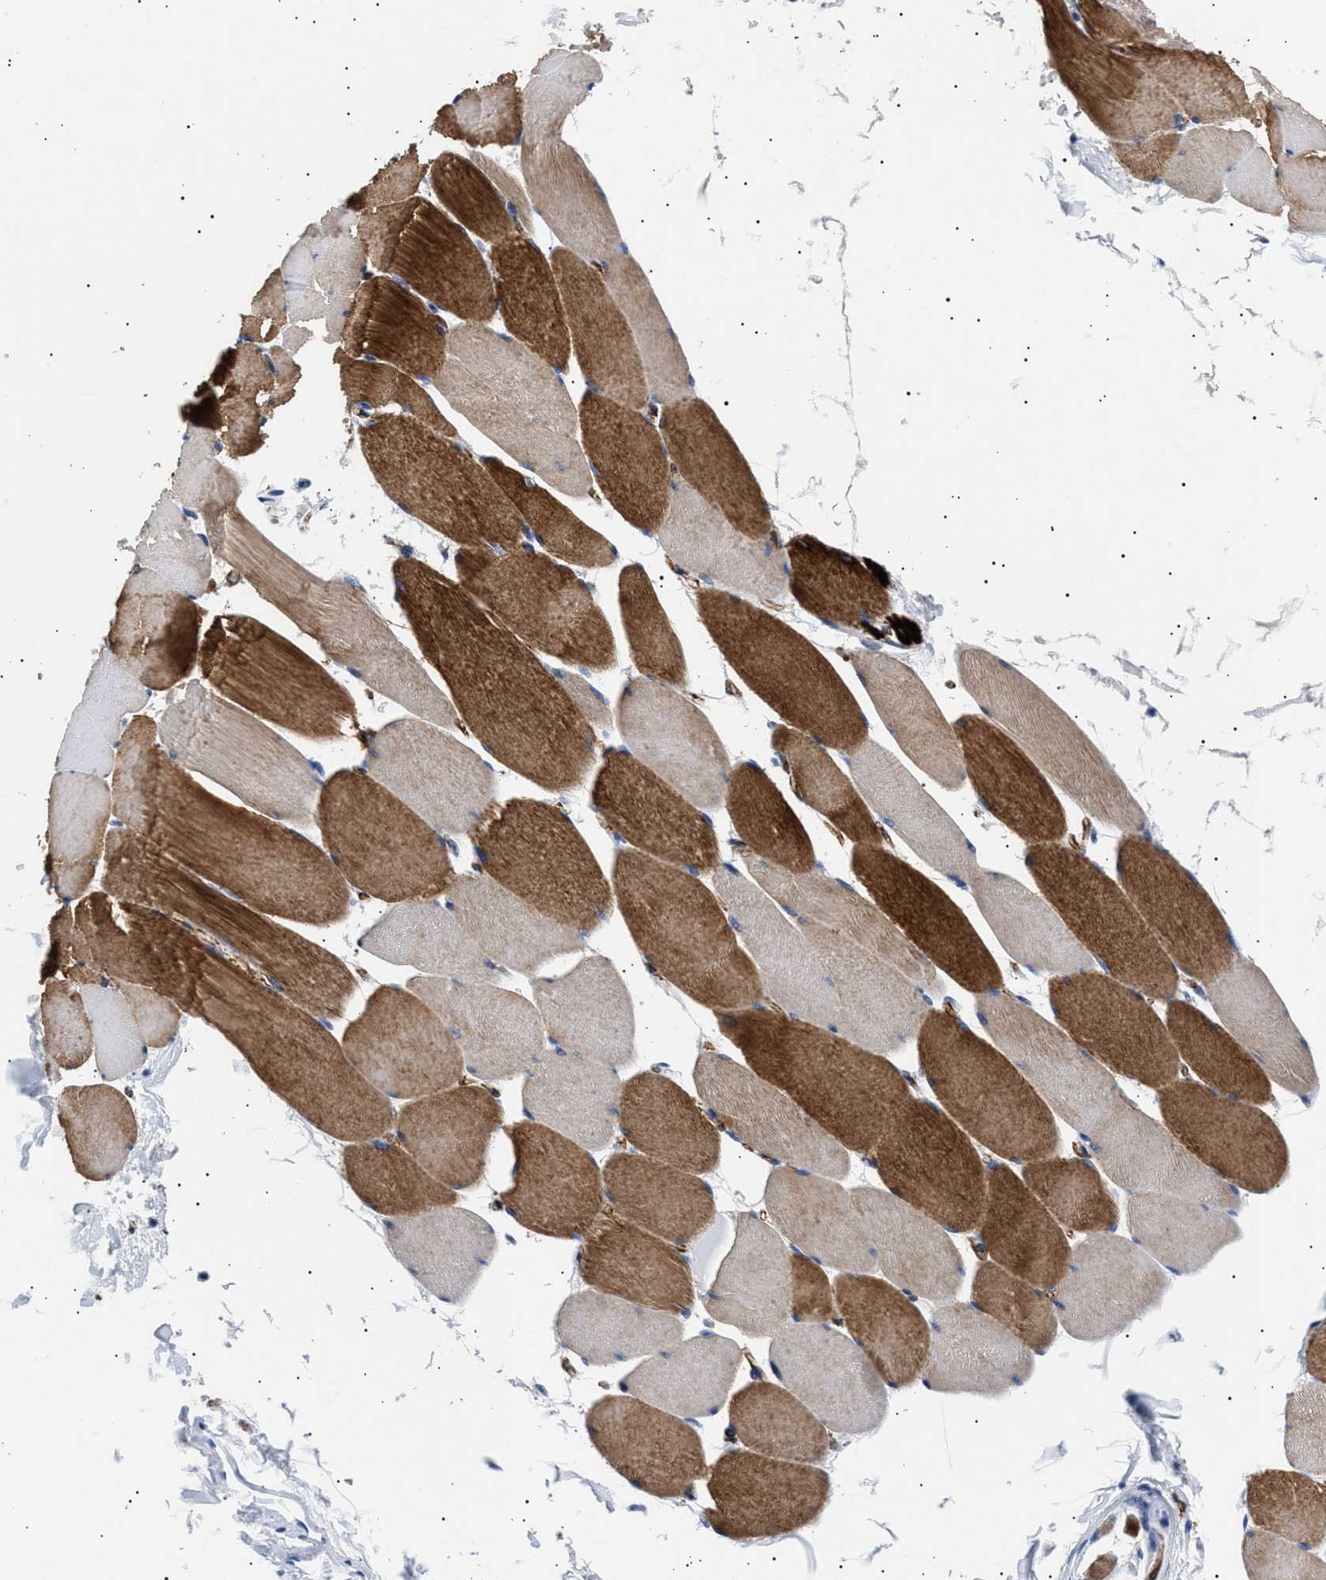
{"staining": {"intensity": "strong", "quantity": ">75%", "location": "cytoplasmic/membranous"}, "tissue": "skeletal muscle", "cell_type": "Myocytes", "image_type": "normal", "snomed": [{"axis": "morphology", "description": "Normal tissue, NOS"}, {"axis": "topography", "description": "Skeletal muscle"}], "caption": "The micrograph displays a brown stain indicating the presence of a protein in the cytoplasmic/membranous of myocytes in skeletal muscle.", "gene": "OLFML2A", "patient": {"sex": "male", "age": 62}}